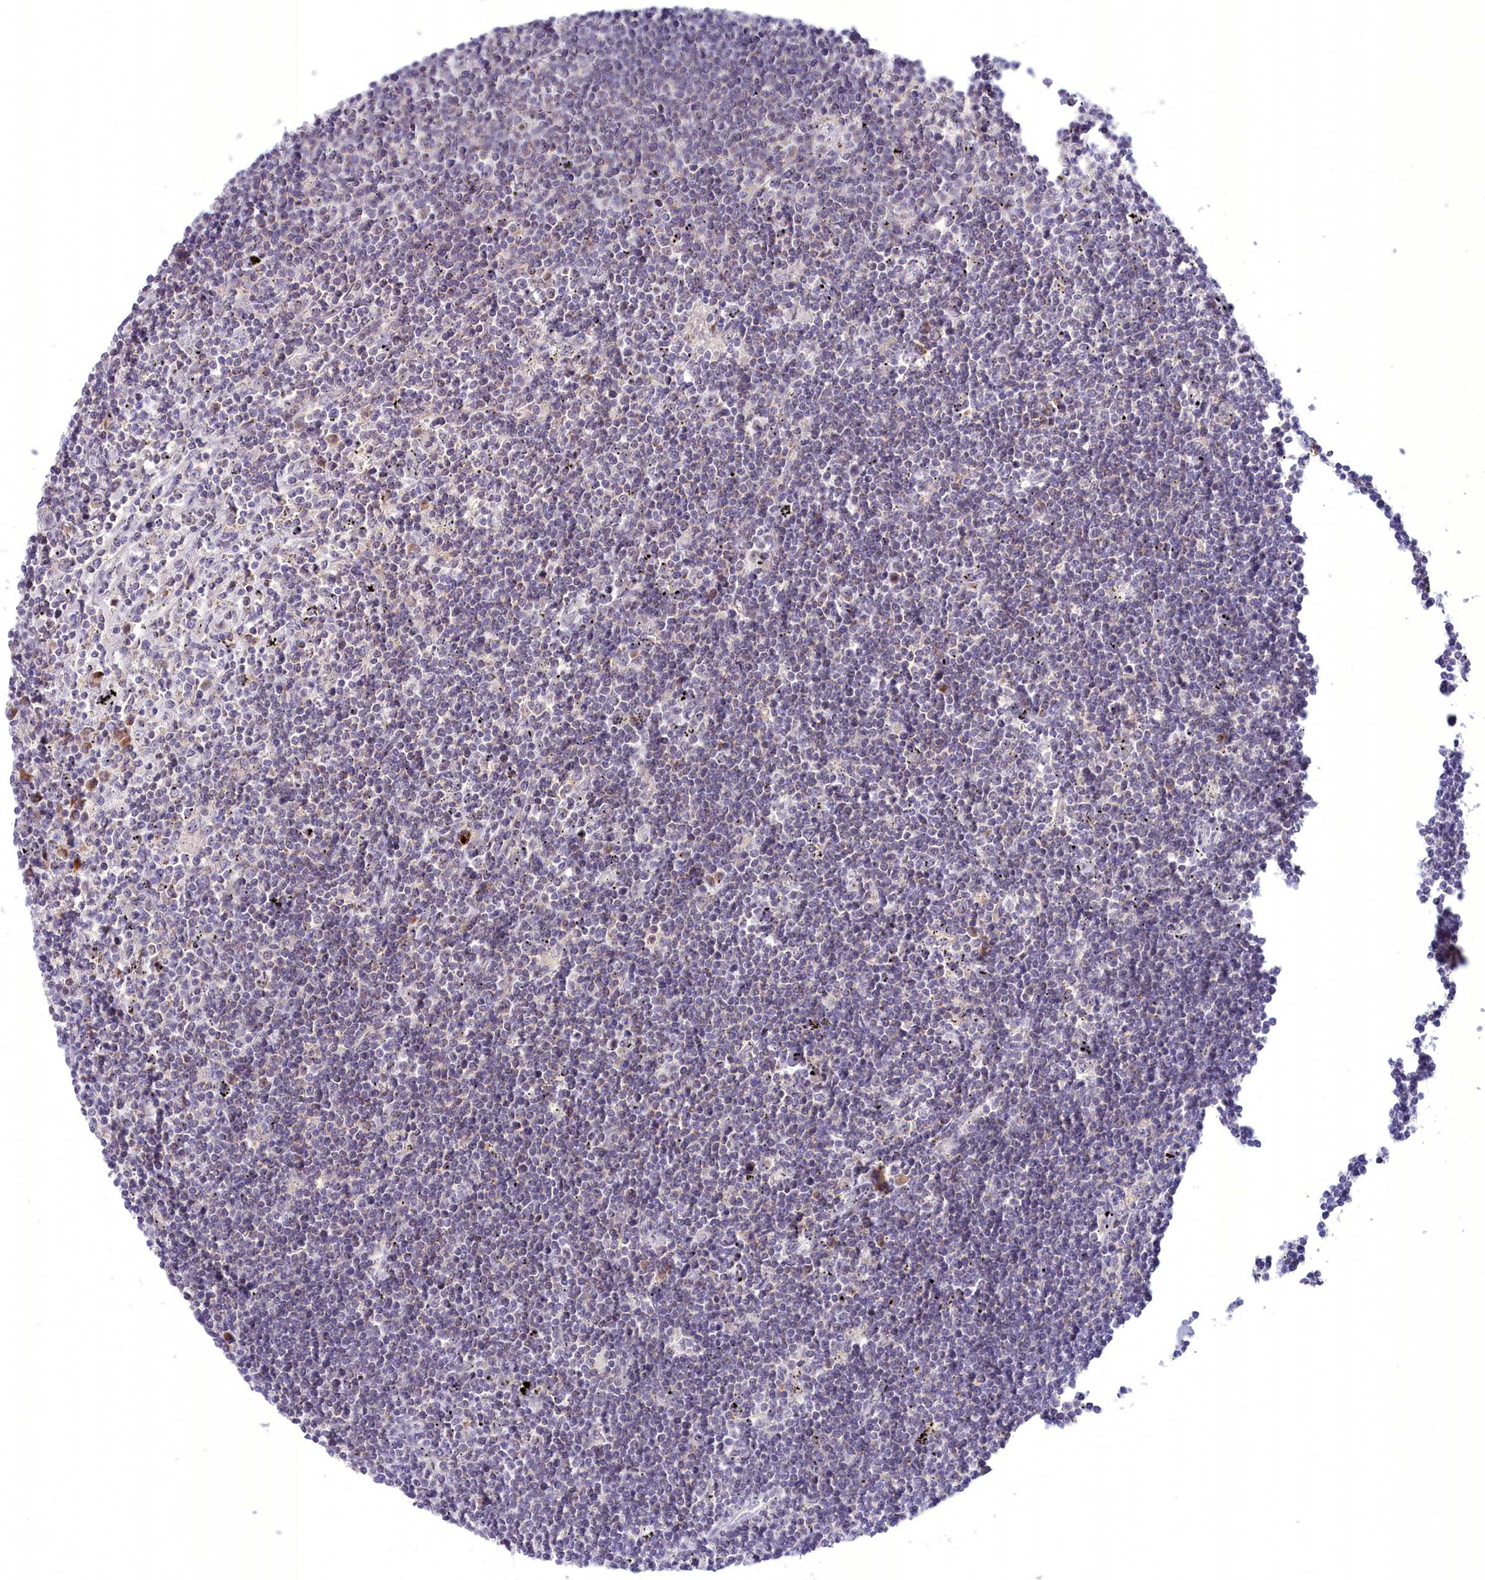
{"staining": {"intensity": "negative", "quantity": "none", "location": "none"}, "tissue": "lymphoma", "cell_type": "Tumor cells", "image_type": "cancer", "snomed": [{"axis": "morphology", "description": "Malignant lymphoma, non-Hodgkin's type, Low grade"}, {"axis": "topography", "description": "Spleen"}], "caption": "A high-resolution histopathology image shows immunohistochemistry staining of lymphoma, which shows no significant positivity in tumor cells. The staining is performed using DAB (3,3'-diaminobenzidine) brown chromogen with nuclei counter-stained in using hematoxylin.", "gene": "FAM149B1", "patient": {"sex": "male", "age": 76}}